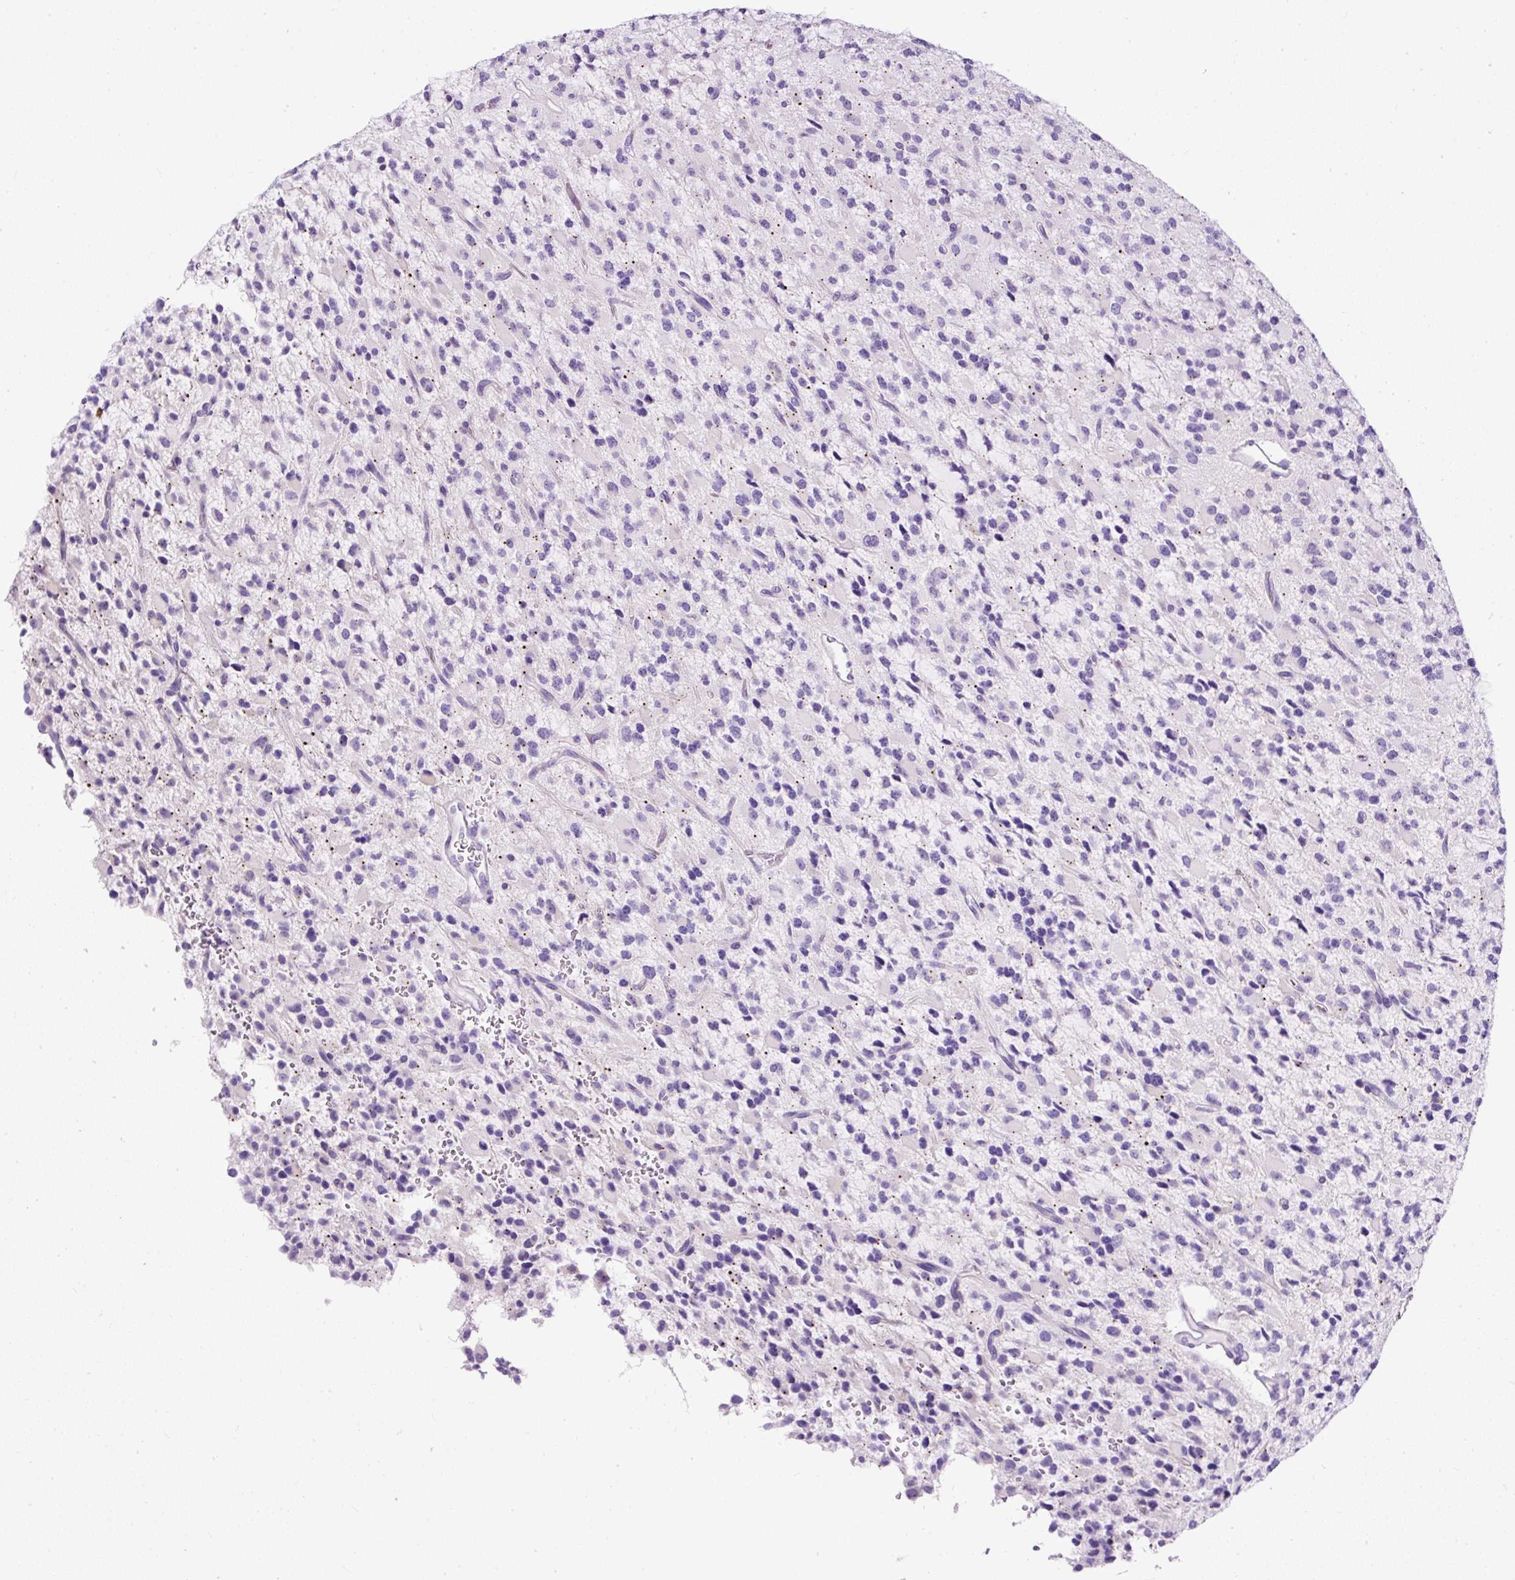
{"staining": {"intensity": "negative", "quantity": "none", "location": "none"}, "tissue": "glioma", "cell_type": "Tumor cells", "image_type": "cancer", "snomed": [{"axis": "morphology", "description": "Glioma, malignant, High grade"}, {"axis": "topography", "description": "Brain"}], "caption": "This is a image of IHC staining of high-grade glioma (malignant), which shows no staining in tumor cells.", "gene": "STOX2", "patient": {"sex": "male", "age": 34}}